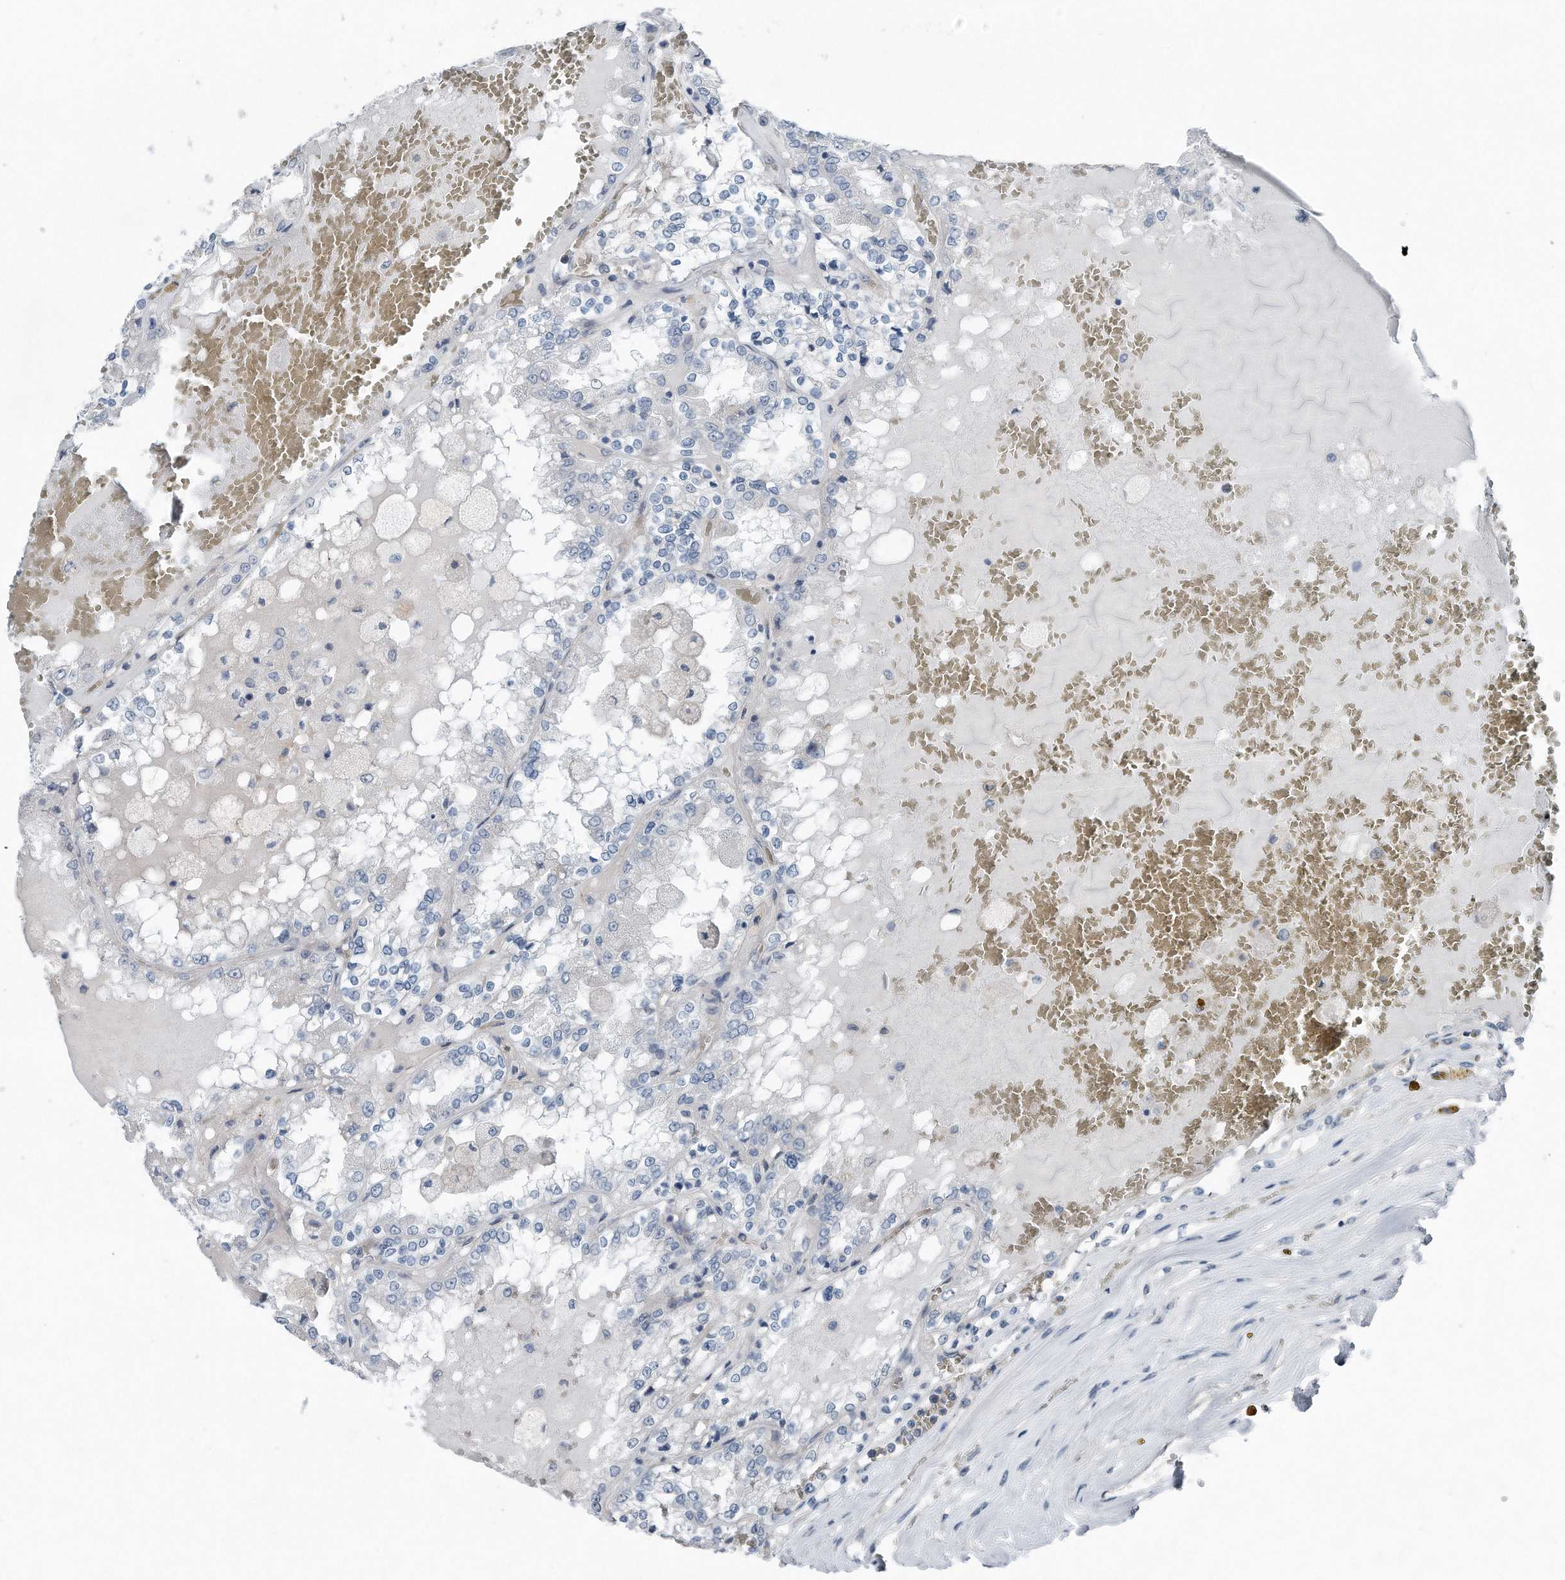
{"staining": {"intensity": "negative", "quantity": "none", "location": "none"}, "tissue": "renal cancer", "cell_type": "Tumor cells", "image_type": "cancer", "snomed": [{"axis": "morphology", "description": "Adenocarcinoma, NOS"}, {"axis": "topography", "description": "Kidney"}], "caption": "The photomicrograph displays no significant expression in tumor cells of renal cancer.", "gene": "YRDC", "patient": {"sex": "female", "age": 56}}